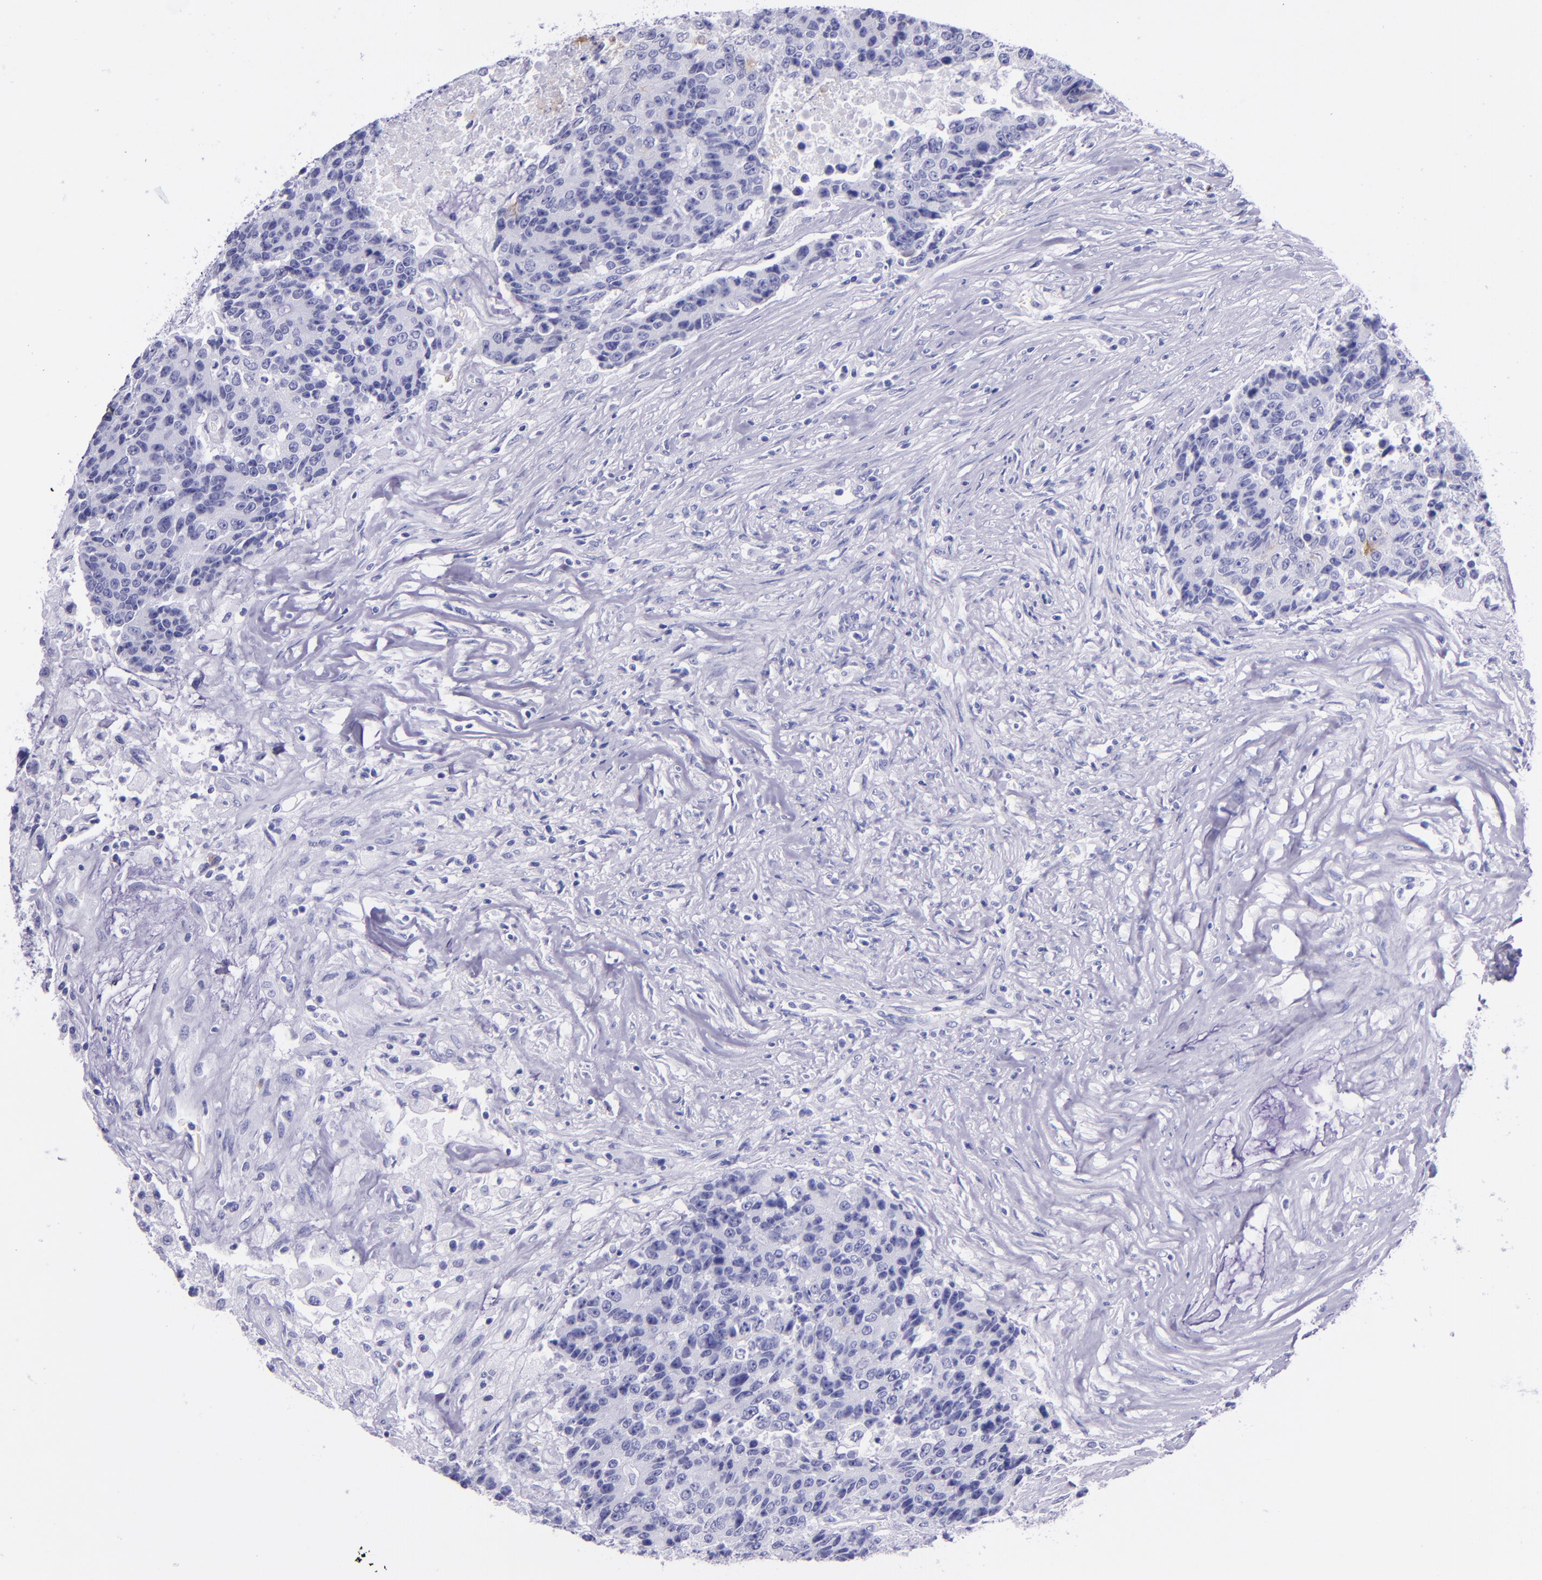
{"staining": {"intensity": "negative", "quantity": "none", "location": "none"}, "tissue": "colorectal cancer", "cell_type": "Tumor cells", "image_type": "cancer", "snomed": [{"axis": "morphology", "description": "Adenocarcinoma, NOS"}, {"axis": "topography", "description": "Colon"}], "caption": "DAB (3,3'-diaminobenzidine) immunohistochemical staining of human colorectal cancer (adenocarcinoma) demonstrates no significant expression in tumor cells. (Immunohistochemistry, brightfield microscopy, high magnification).", "gene": "SLPI", "patient": {"sex": "female", "age": 86}}